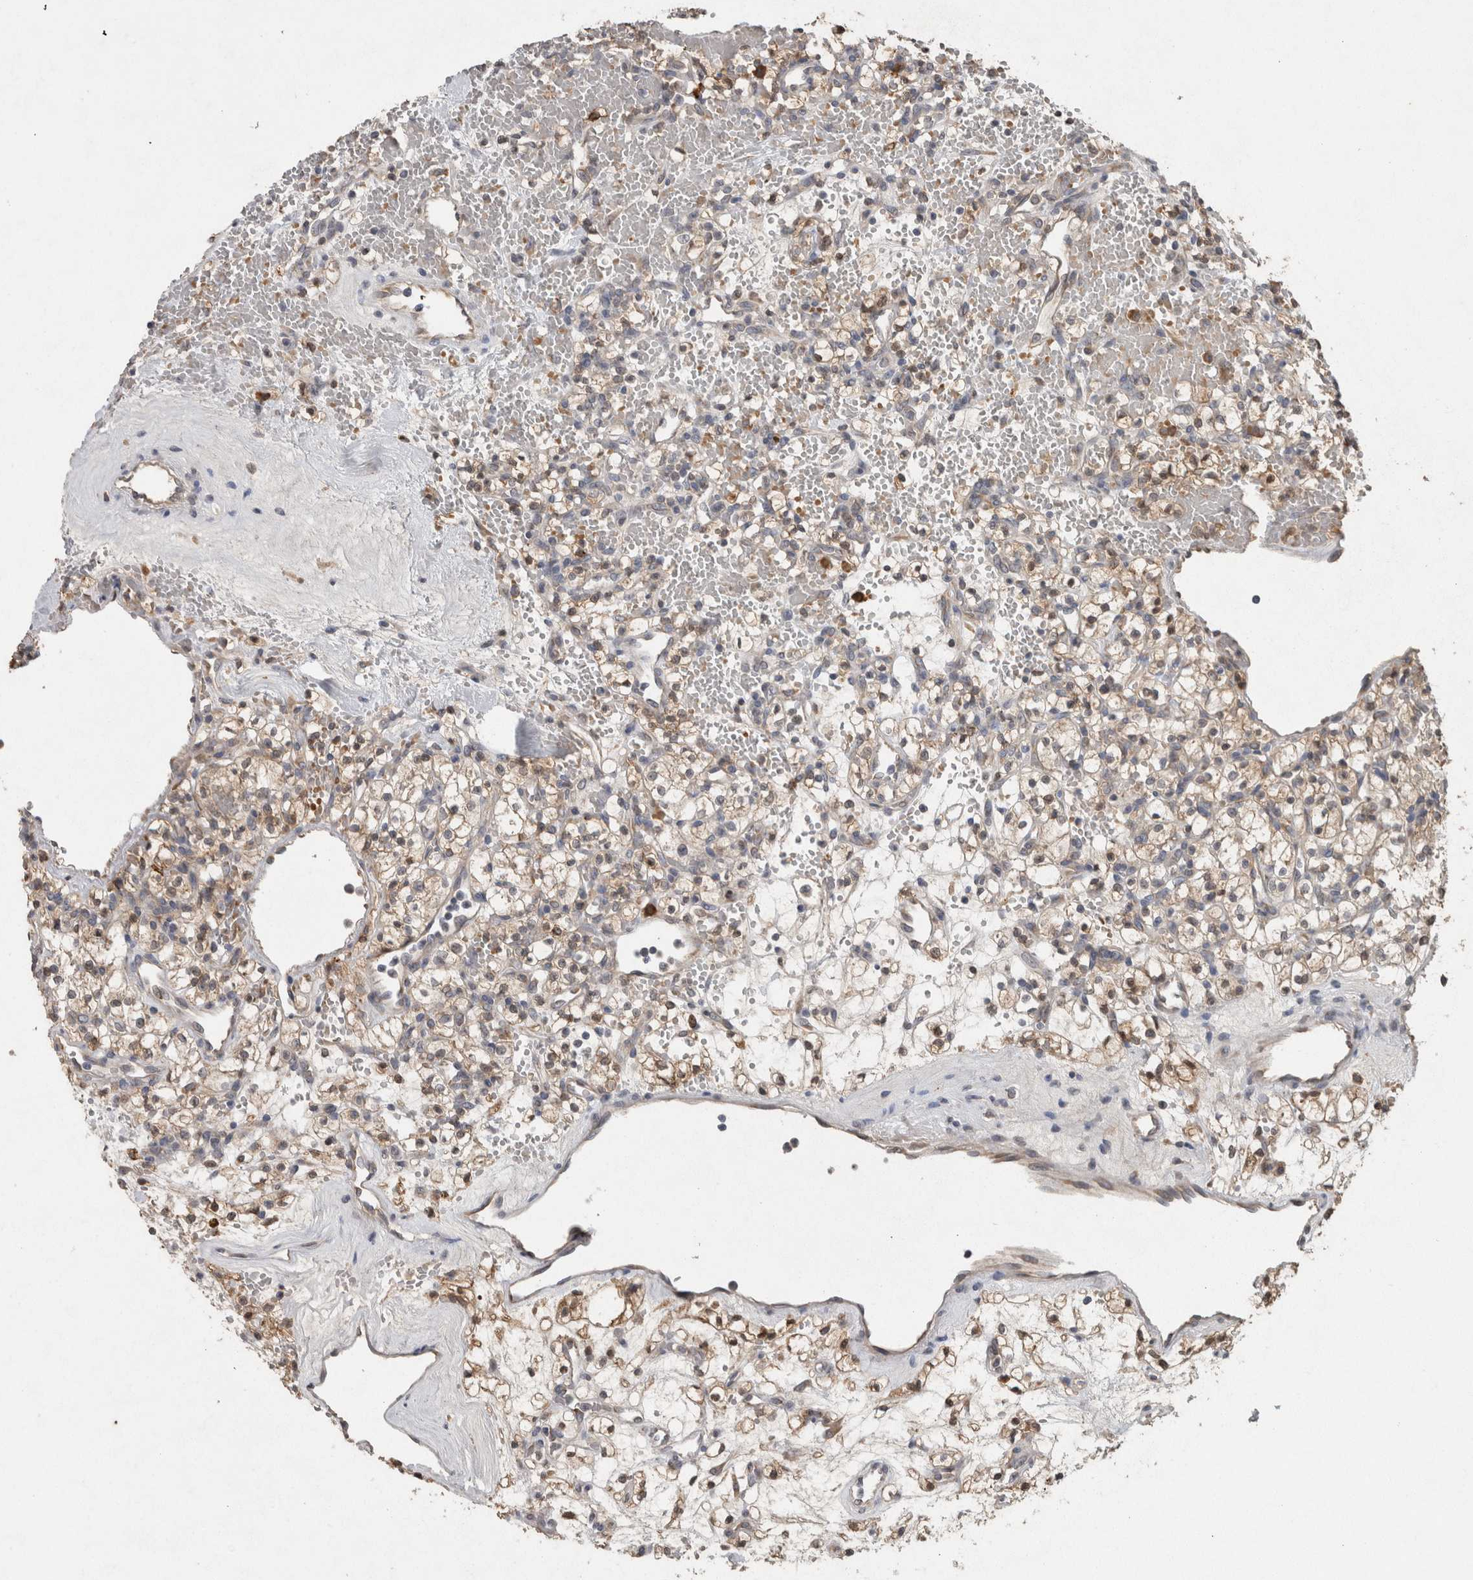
{"staining": {"intensity": "weak", "quantity": ">75%", "location": "cytoplasmic/membranous"}, "tissue": "renal cancer", "cell_type": "Tumor cells", "image_type": "cancer", "snomed": [{"axis": "morphology", "description": "Adenocarcinoma, NOS"}, {"axis": "topography", "description": "Kidney"}], "caption": "Renal cancer stained for a protein shows weak cytoplasmic/membranous positivity in tumor cells.", "gene": "ADGRL3", "patient": {"sex": "female", "age": 60}}